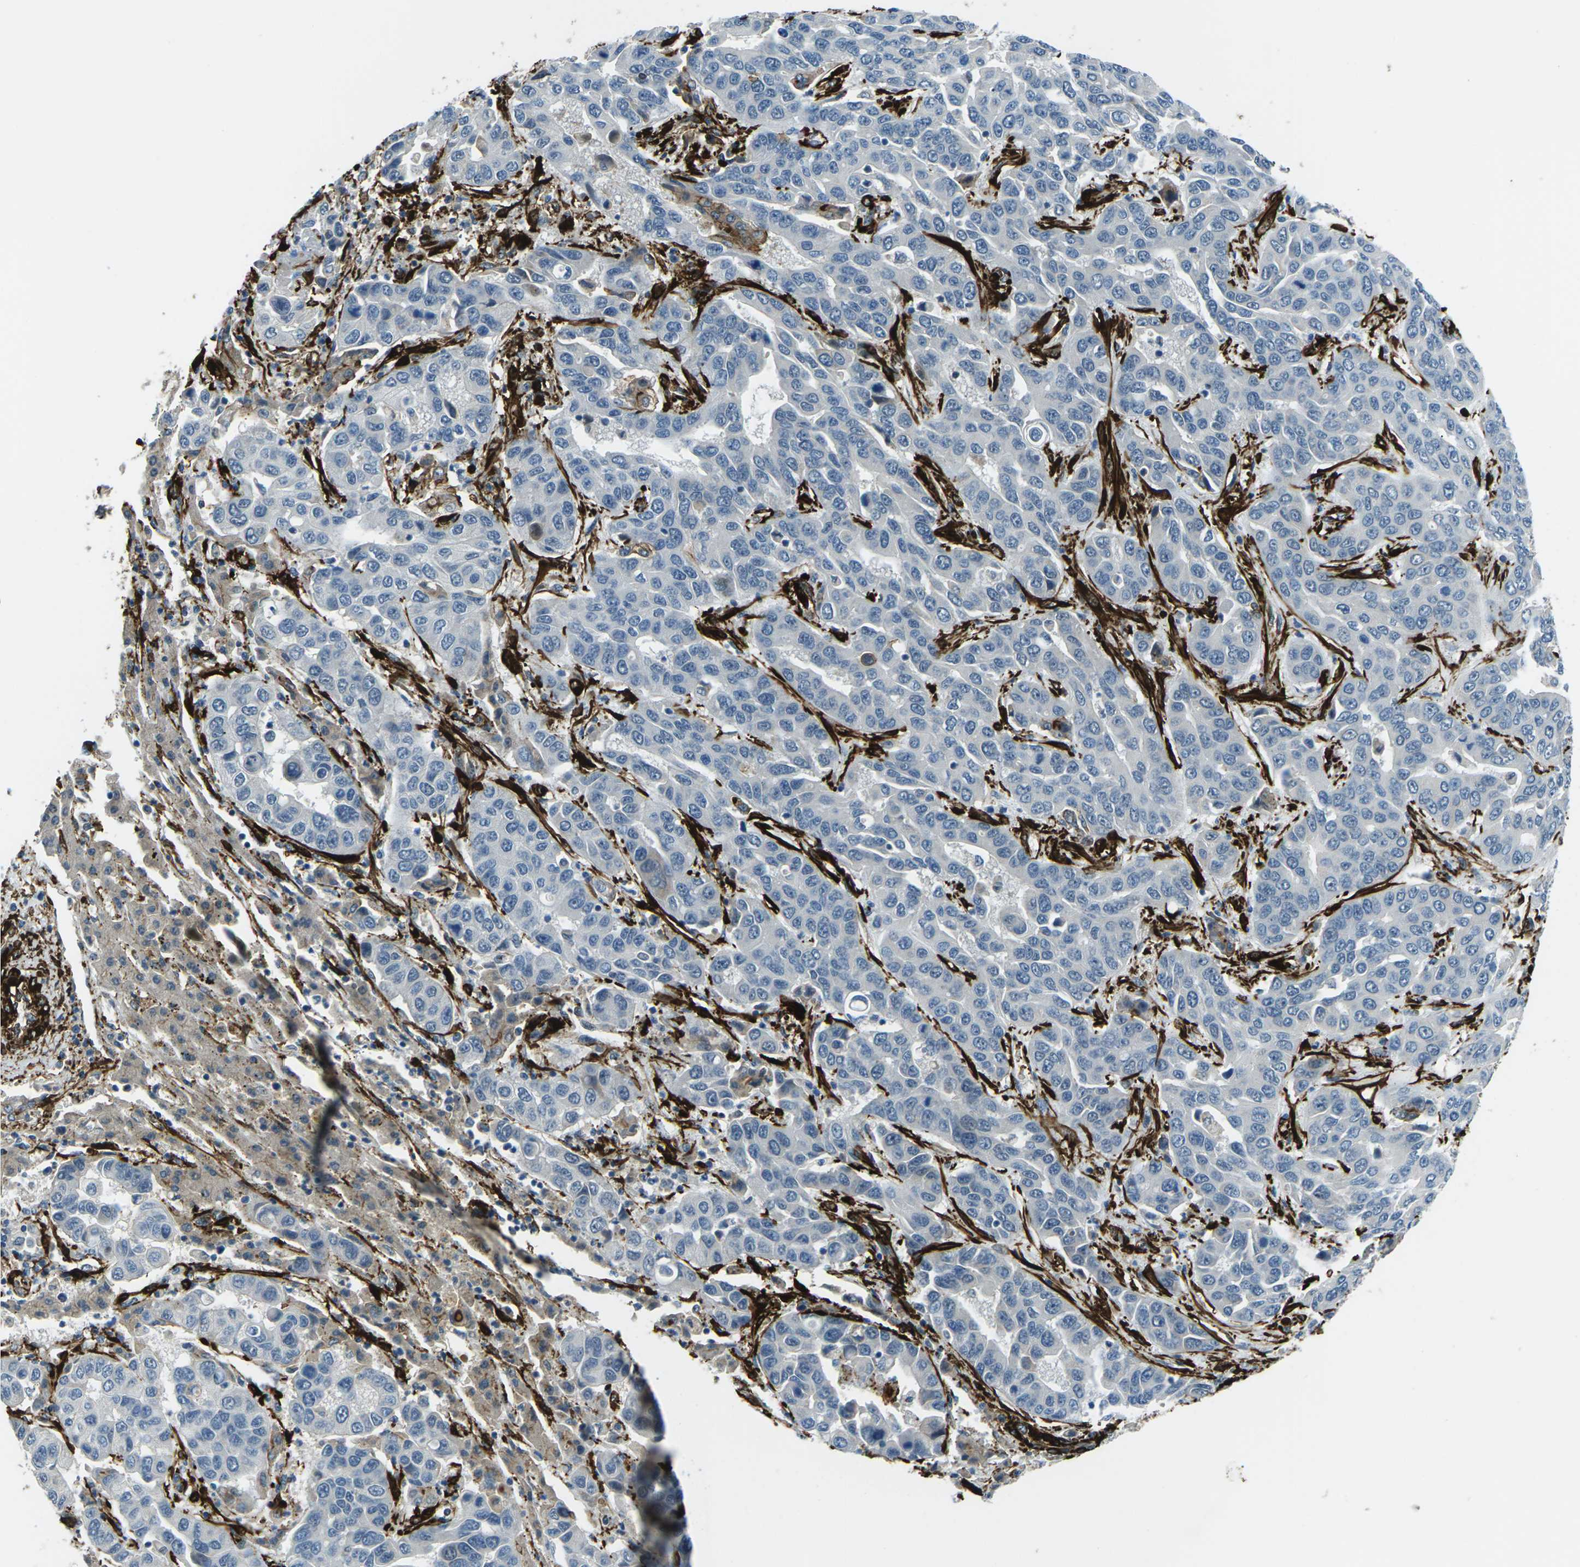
{"staining": {"intensity": "negative", "quantity": "none", "location": "none"}, "tissue": "liver cancer", "cell_type": "Tumor cells", "image_type": "cancer", "snomed": [{"axis": "morphology", "description": "Cholangiocarcinoma"}, {"axis": "topography", "description": "Liver"}], "caption": "High magnification brightfield microscopy of liver cholangiocarcinoma stained with DAB (3,3'-diaminobenzidine) (brown) and counterstained with hematoxylin (blue): tumor cells show no significant expression. The staining is performed using DAB brown chromogen with nuclei counter-stained in using hematoxylin.", "gene": "GRAMD1C", "patient": {"sex": "female", "age": 52}}